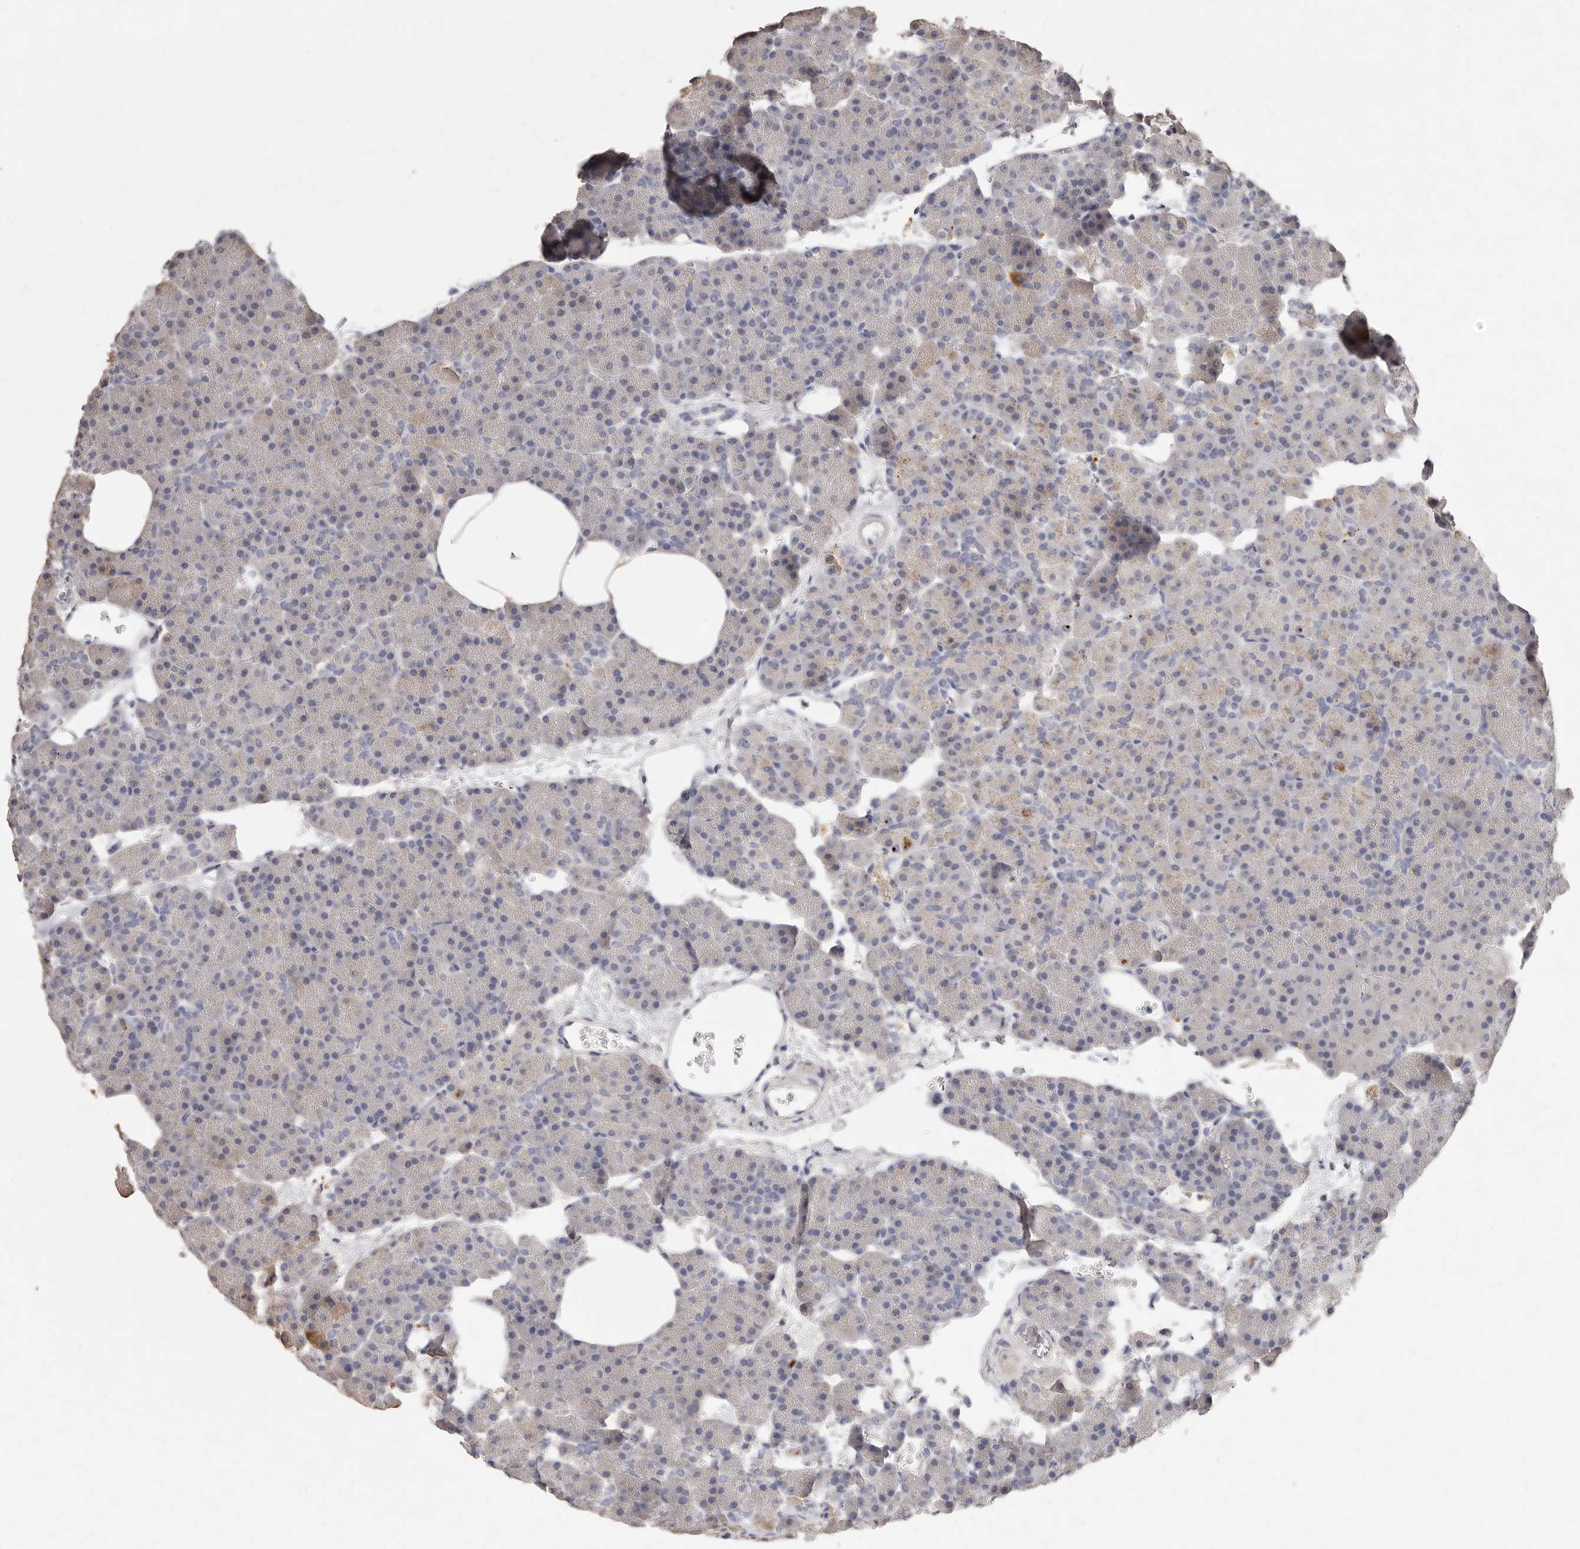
{"staining": {"intensity": "moderate", "quantity": "<25%", "location": "cytoplasmic/membranous"}, "tissue": "pancreas", "cell_type": "Exocrine glandular cells", "image_type": "normal", "snomed": [{"axis": "morphology", "description": "Normal tissue, NOS"}, {"axis": "morphology", "description": "Carcinoid, malignant, NOS"}, {"axis": "topography", "description": "Pancreas"}], "caption": "Moderate cytoplasmic/membranous expression is present in about <25% of exocrine glandular cells in benign pancreas.", "gene": "FAM185A", "patient": {"sex": "female", "age": 35}}